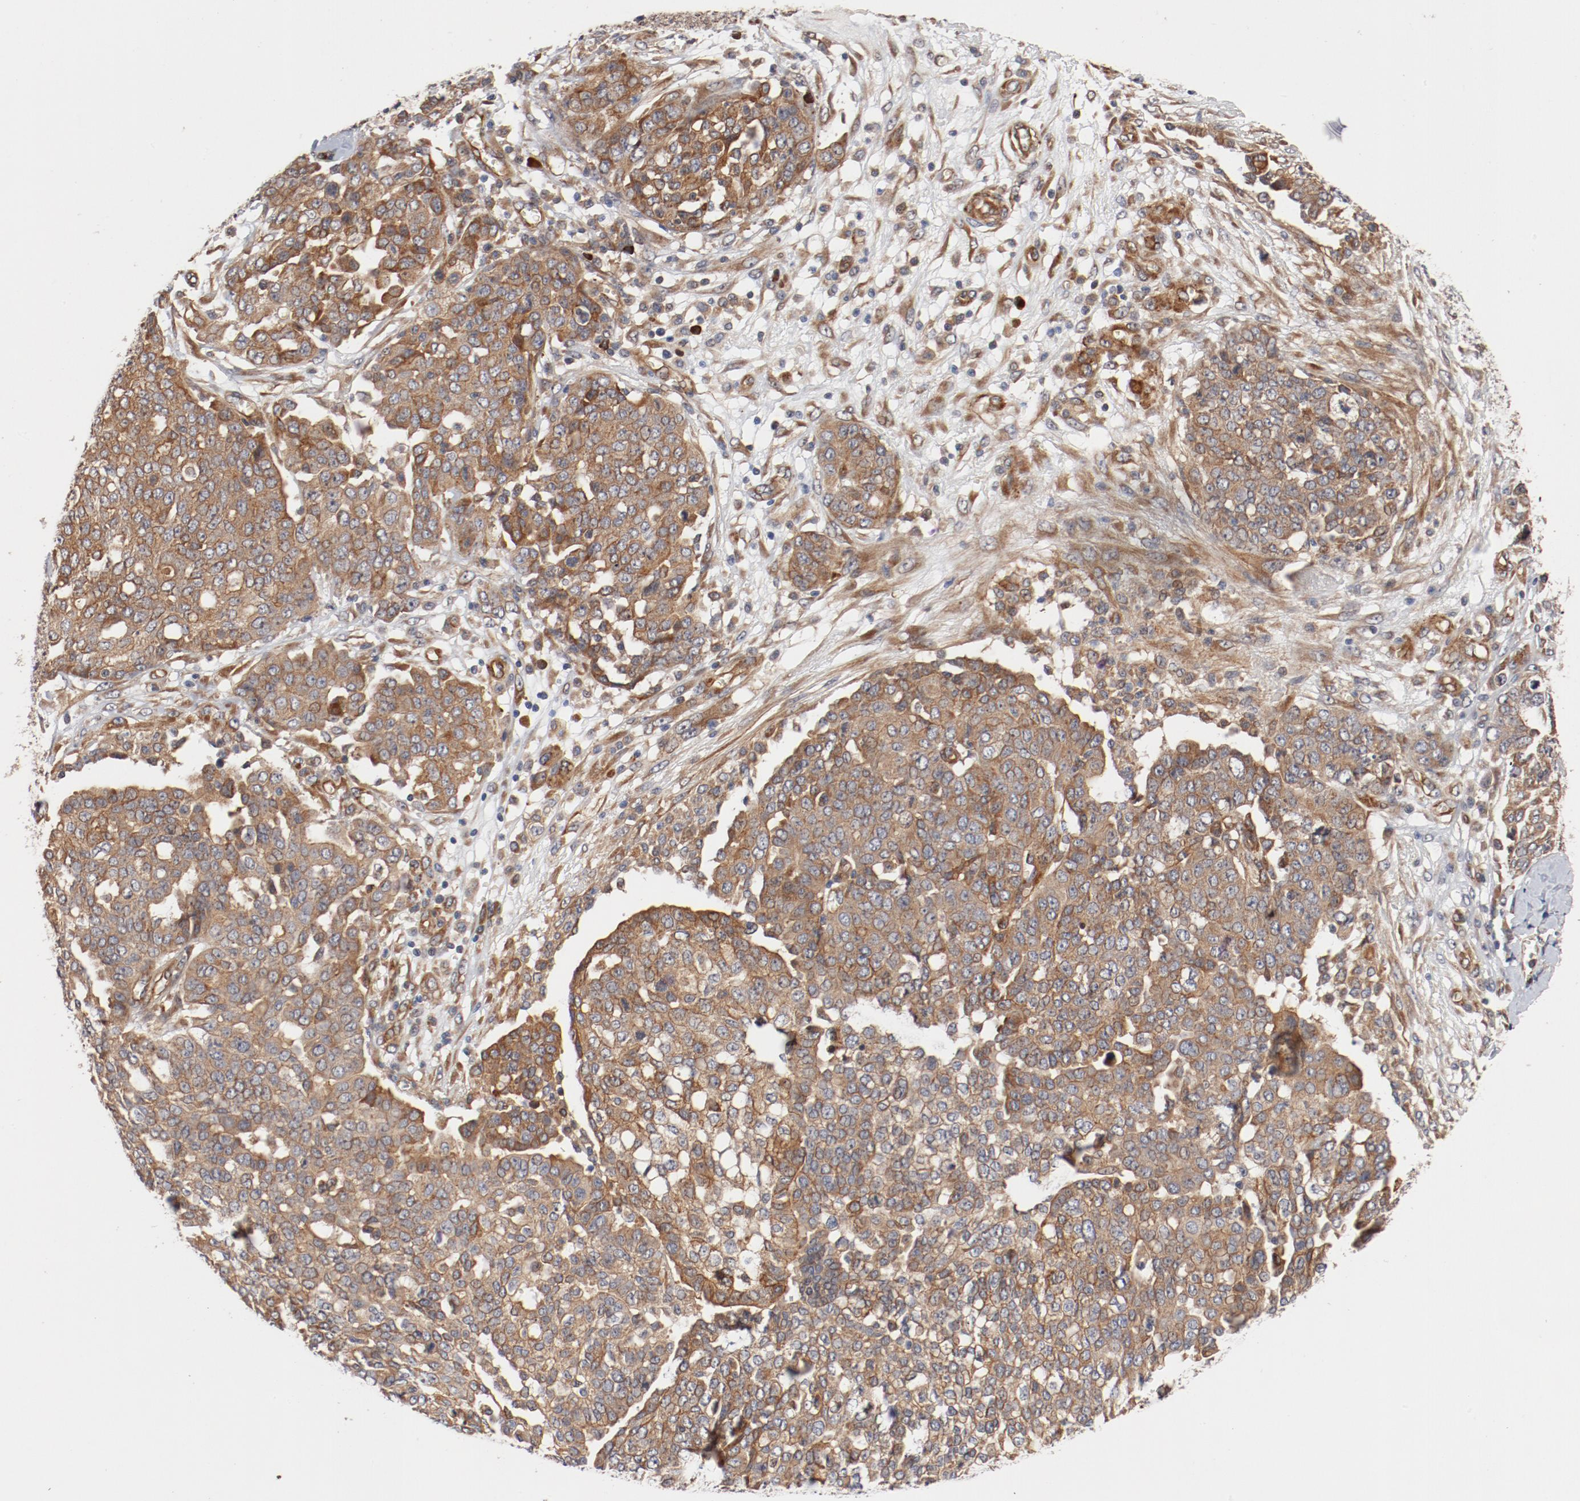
{"staining": {"intensity": "moderate", "quantity": ">75%", "location": "cytoplasmic/membranous"}, "tissue": "ovarian cancer", "cell_type": "Tumor cells", "image_type": "cancer", "snomed": [{"axis": "morphology", "description": "Cystadenocarcinoma, serous, NOS"}, {"axis": "topography", "description": "Soft tissue"}, {"axis": "topography", "description": "Ovary"}], "caption": "IHC micrograph of serous cystadenocarcinoma (ovarian) stained for a protein (brown), which demonstrates medium levels of moderate cytoplasmic/membranous staining in about >75% of tumor cells.", "gene": "PITPNM2", "patient": {"sex": "female", "age": 57}}